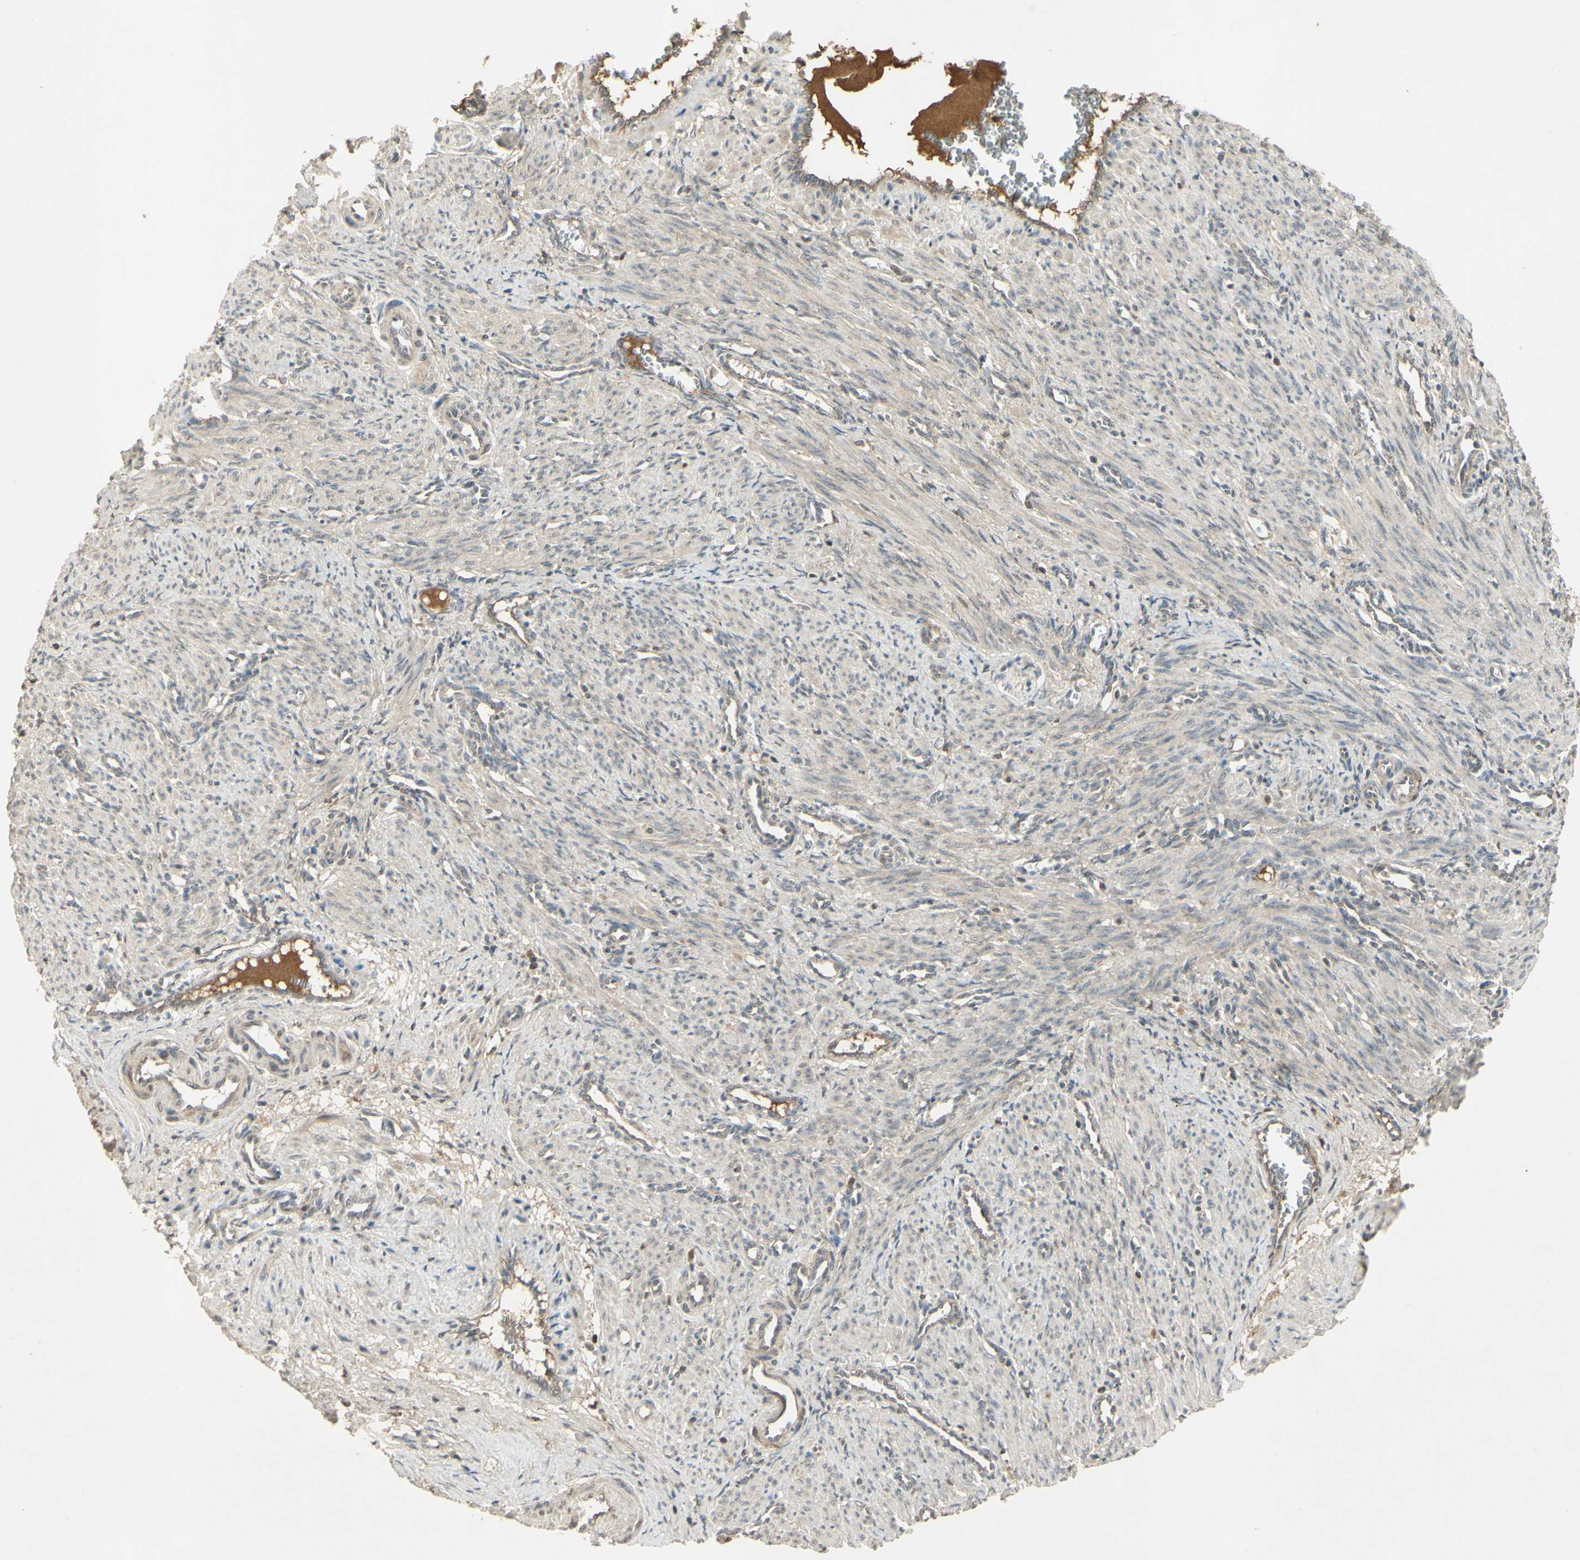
{"staining": {"intensity": "weak", "quantity": ">75%", "location": "cytoplasmic/membranous"}, "tissue": "smooth muscle", "cell_type": "Smooth muscle cells", "image_type": "normal", "snomed": [{"axis": "morphology", "description": "Normal tissue, NOS"}, {"axis": "topography", "description": "Endometrium"}], "caption": "A brown stain highlights weak cytoplasmic/membranous staining of a protein in smooth muscle cells of benign human smooth muscle.", "gene": "RAD18", "patient": {"sex": "female", "age": 33}}